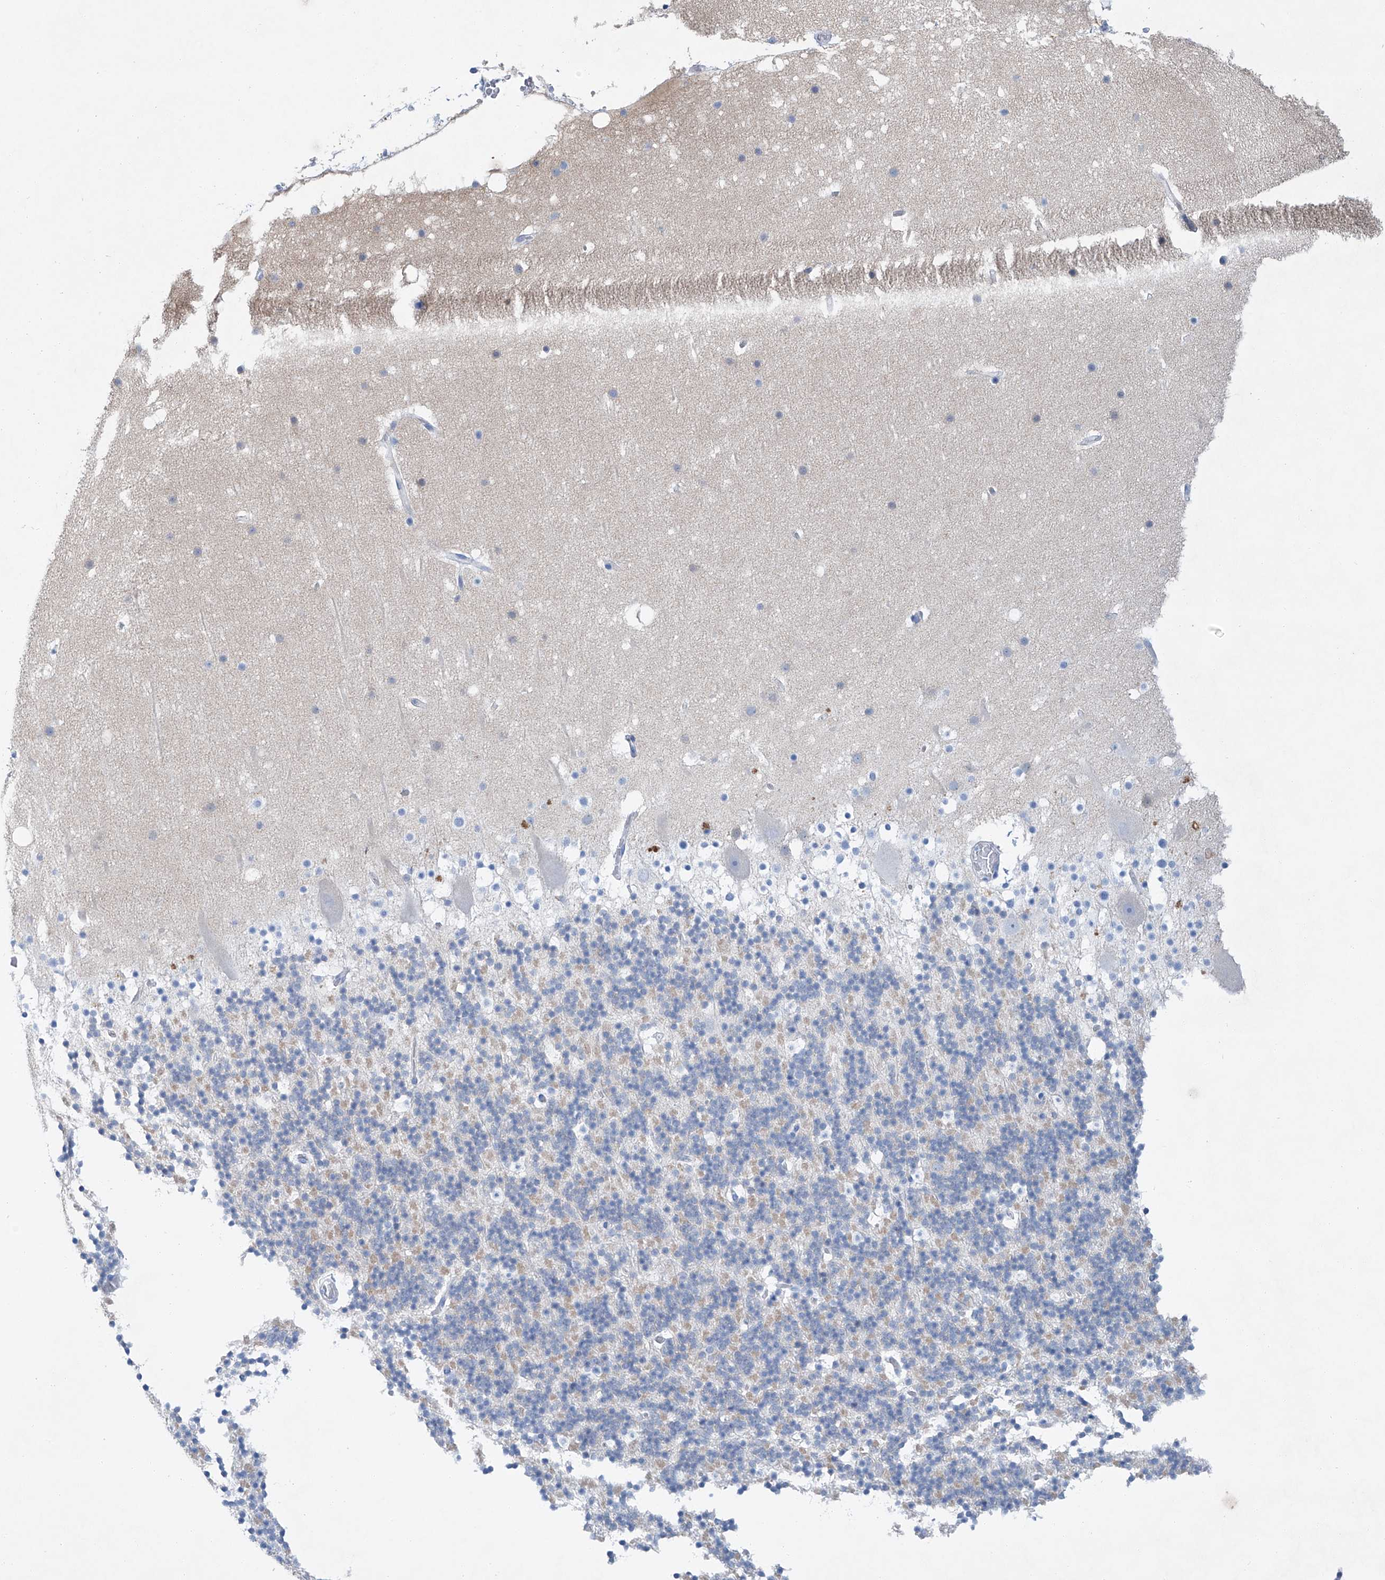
{"staining": {"intensity": "negative", "quantity": "none", "location": "none"}, "tissue": "cerebellum", "cell_type": "Cells in granular layer", "image_type": "normal", "snomed": [{"axis": "morphology", "description": "Normal tissue, NOS"}, {"axis": "topography", "description": "Cerebellum"}], "caption": "Cerebellum was stained to show a protein in brown. There is no significant positivity in cells in granular layer. (DAB IHC visualized using brightfield microscopy, high magnification).", "gene": "MAGI1", "patient": {"sex": "male", "age": 57}}